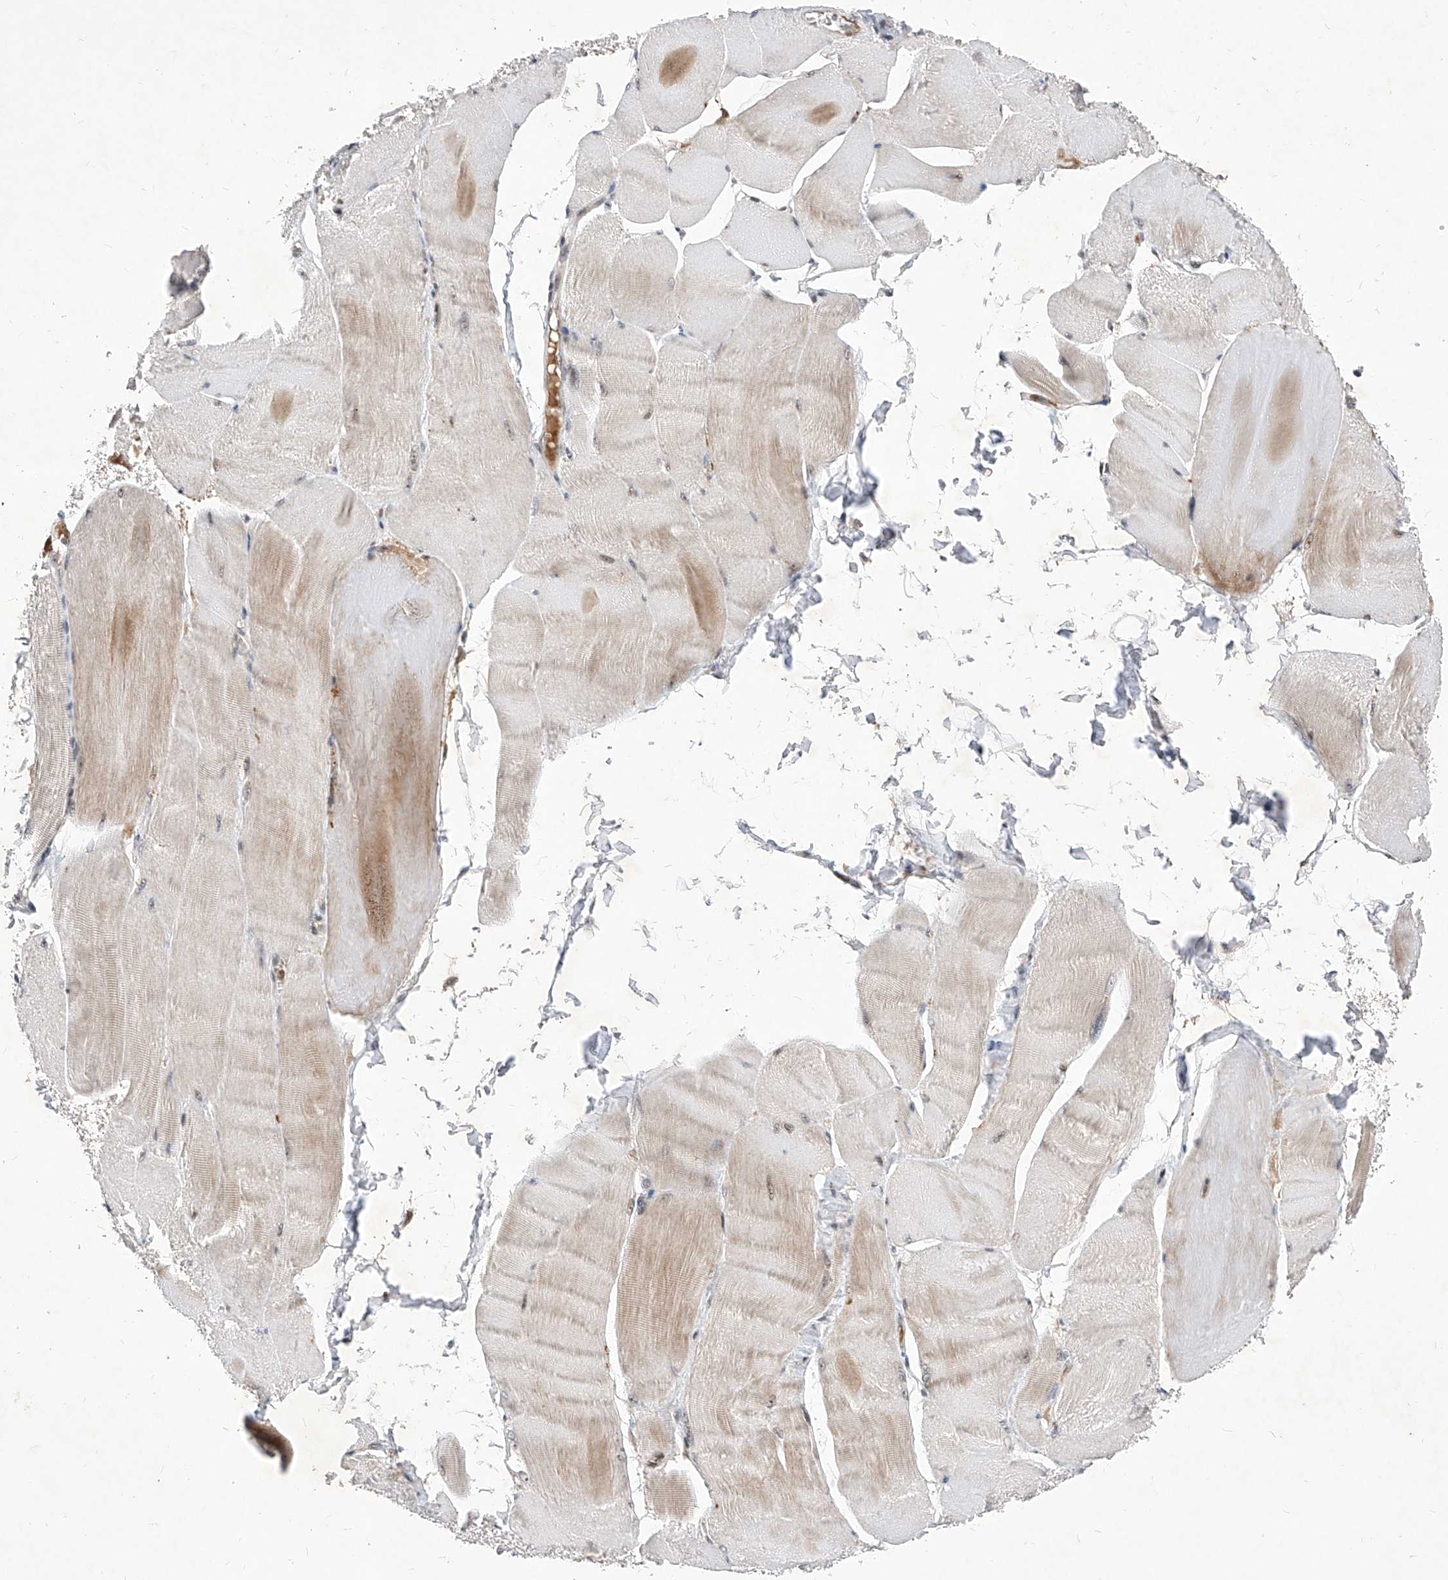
{"staining": {"intensity": "moderate", "quantity": "25%-75%", "location": "cytoplasmic/membranous,nuclear"}, "tissue": "skeletal muscle", "cell_type": "Myocytes", "image_type": "normal", "snomed": [{"axis": "morphology", "description": "Normal tissue, NOS"}, {"axis": "morphology", "description": "Basal cell carcinoma"}, {"axis": "topography", "description": "Skeletal muscle"}], "caption": "Protein expression analysis of unremarkable human skeletal muscle reveals moderate cytoplasmic/membranous,nuclear staining in about 25%-75% of myocytes. (Brightfield microscopy of DAB IHC at high magnification).", "gene": "LGR4", "patient": {"sex": "female", "age": 64}}